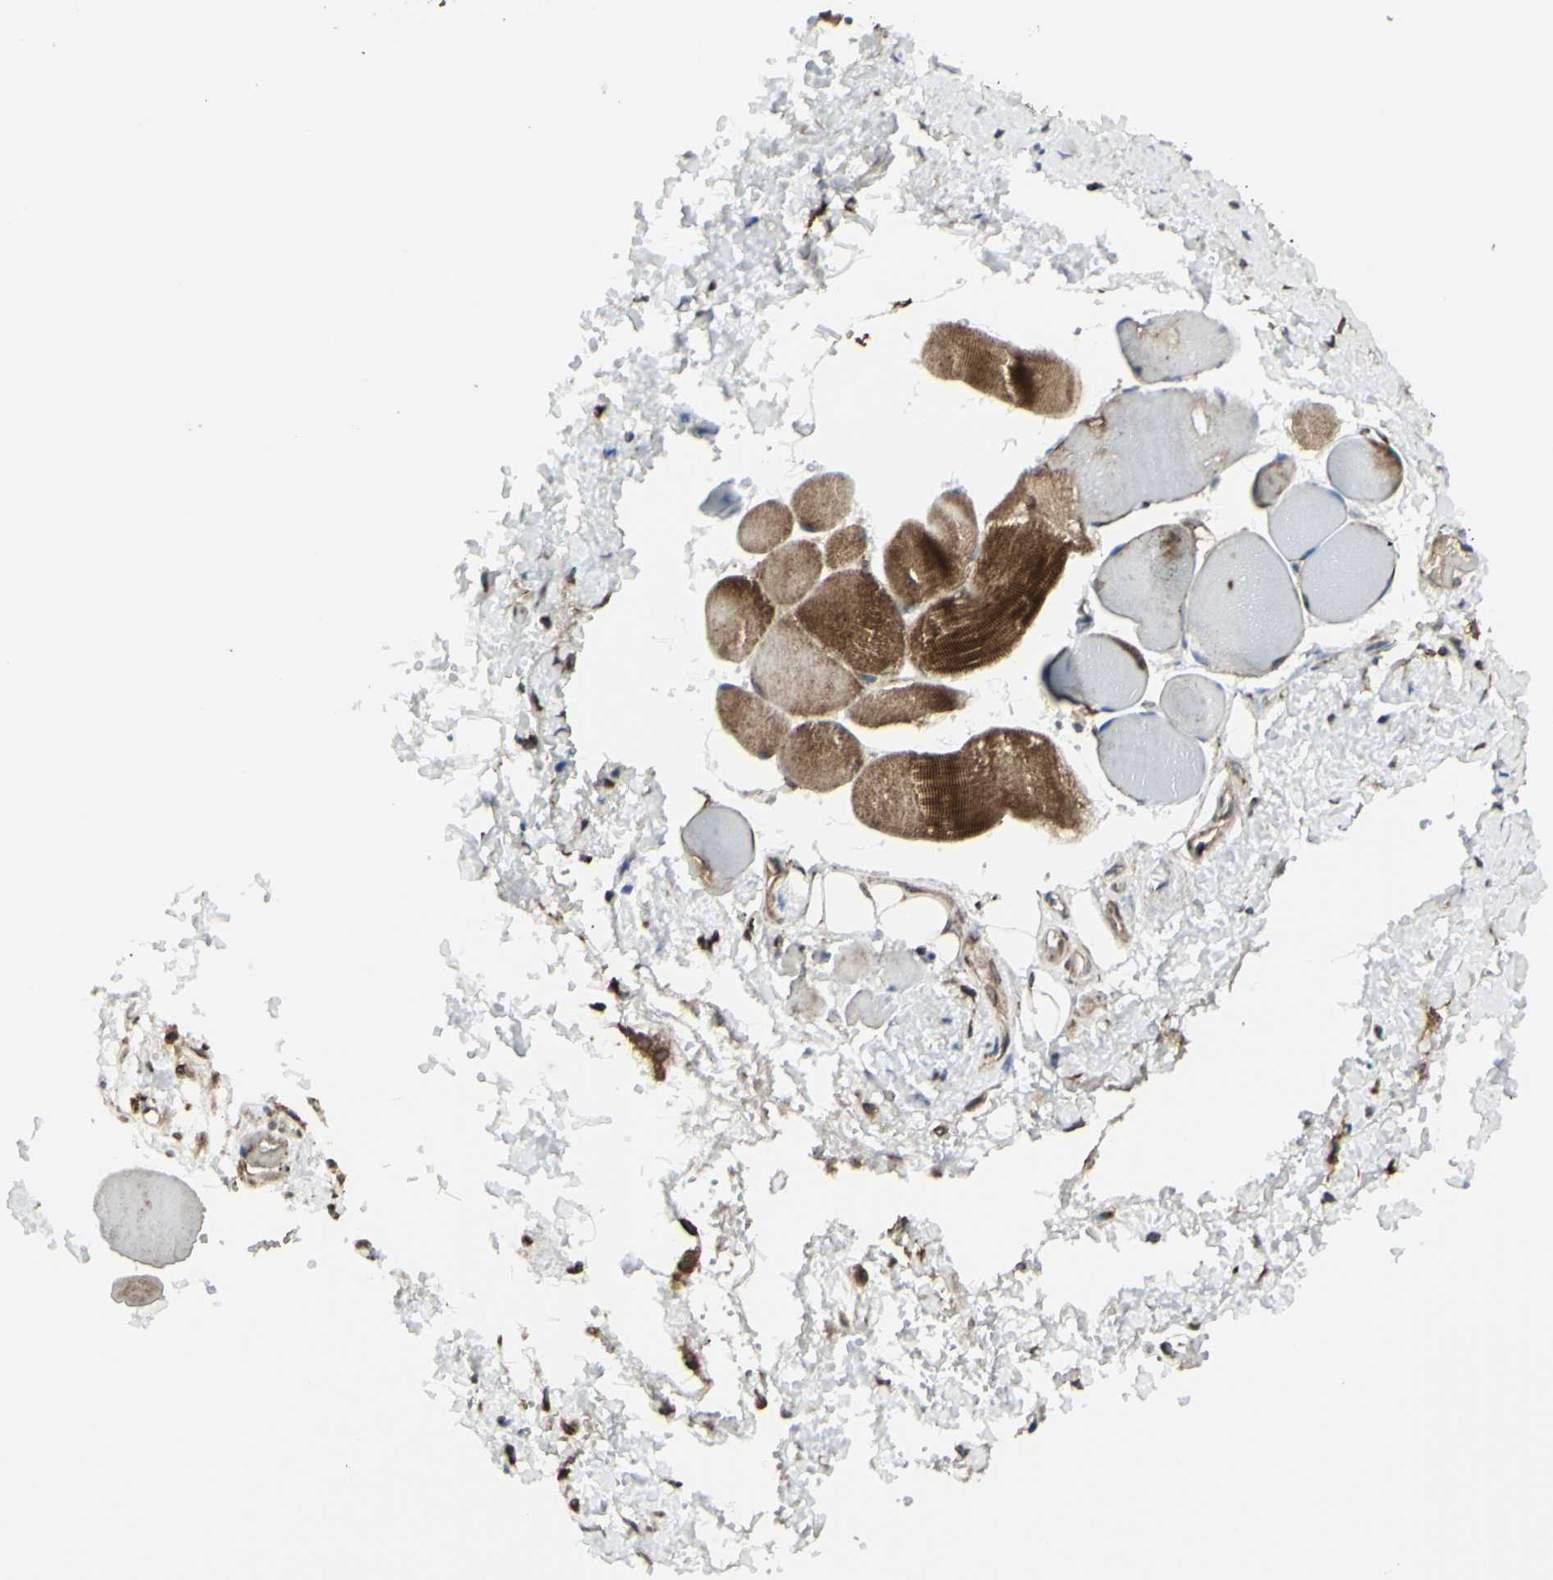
{"staining": {"intensity": "moderate", "quantity": ">75%", "location": "cytoplasmic/membranous"}, "tissue": "adipose tissue", "cell_type": "Adipocytes", "image_type": "normal", "snomed": [{"axis": "morphology", "description": "Normal tissue, NOS"}, {"axis": "morphology", "description": "Inflammation, NOS"}, {"axis": "topography", "description": "Vascular tissue"}, {"axis": "topography", "description": "Salivary gland"}], "caption": "Immunohistochemistry (IHC) (DAB (3,3'-diaminobenzidine)) staining of normal adipose tissue shows moderate cytoplasmic/membranous protein staining in approximately >75% of adipocytes.", "gene": "NAPA", "patient": {"sex": "female", "age": 75}}